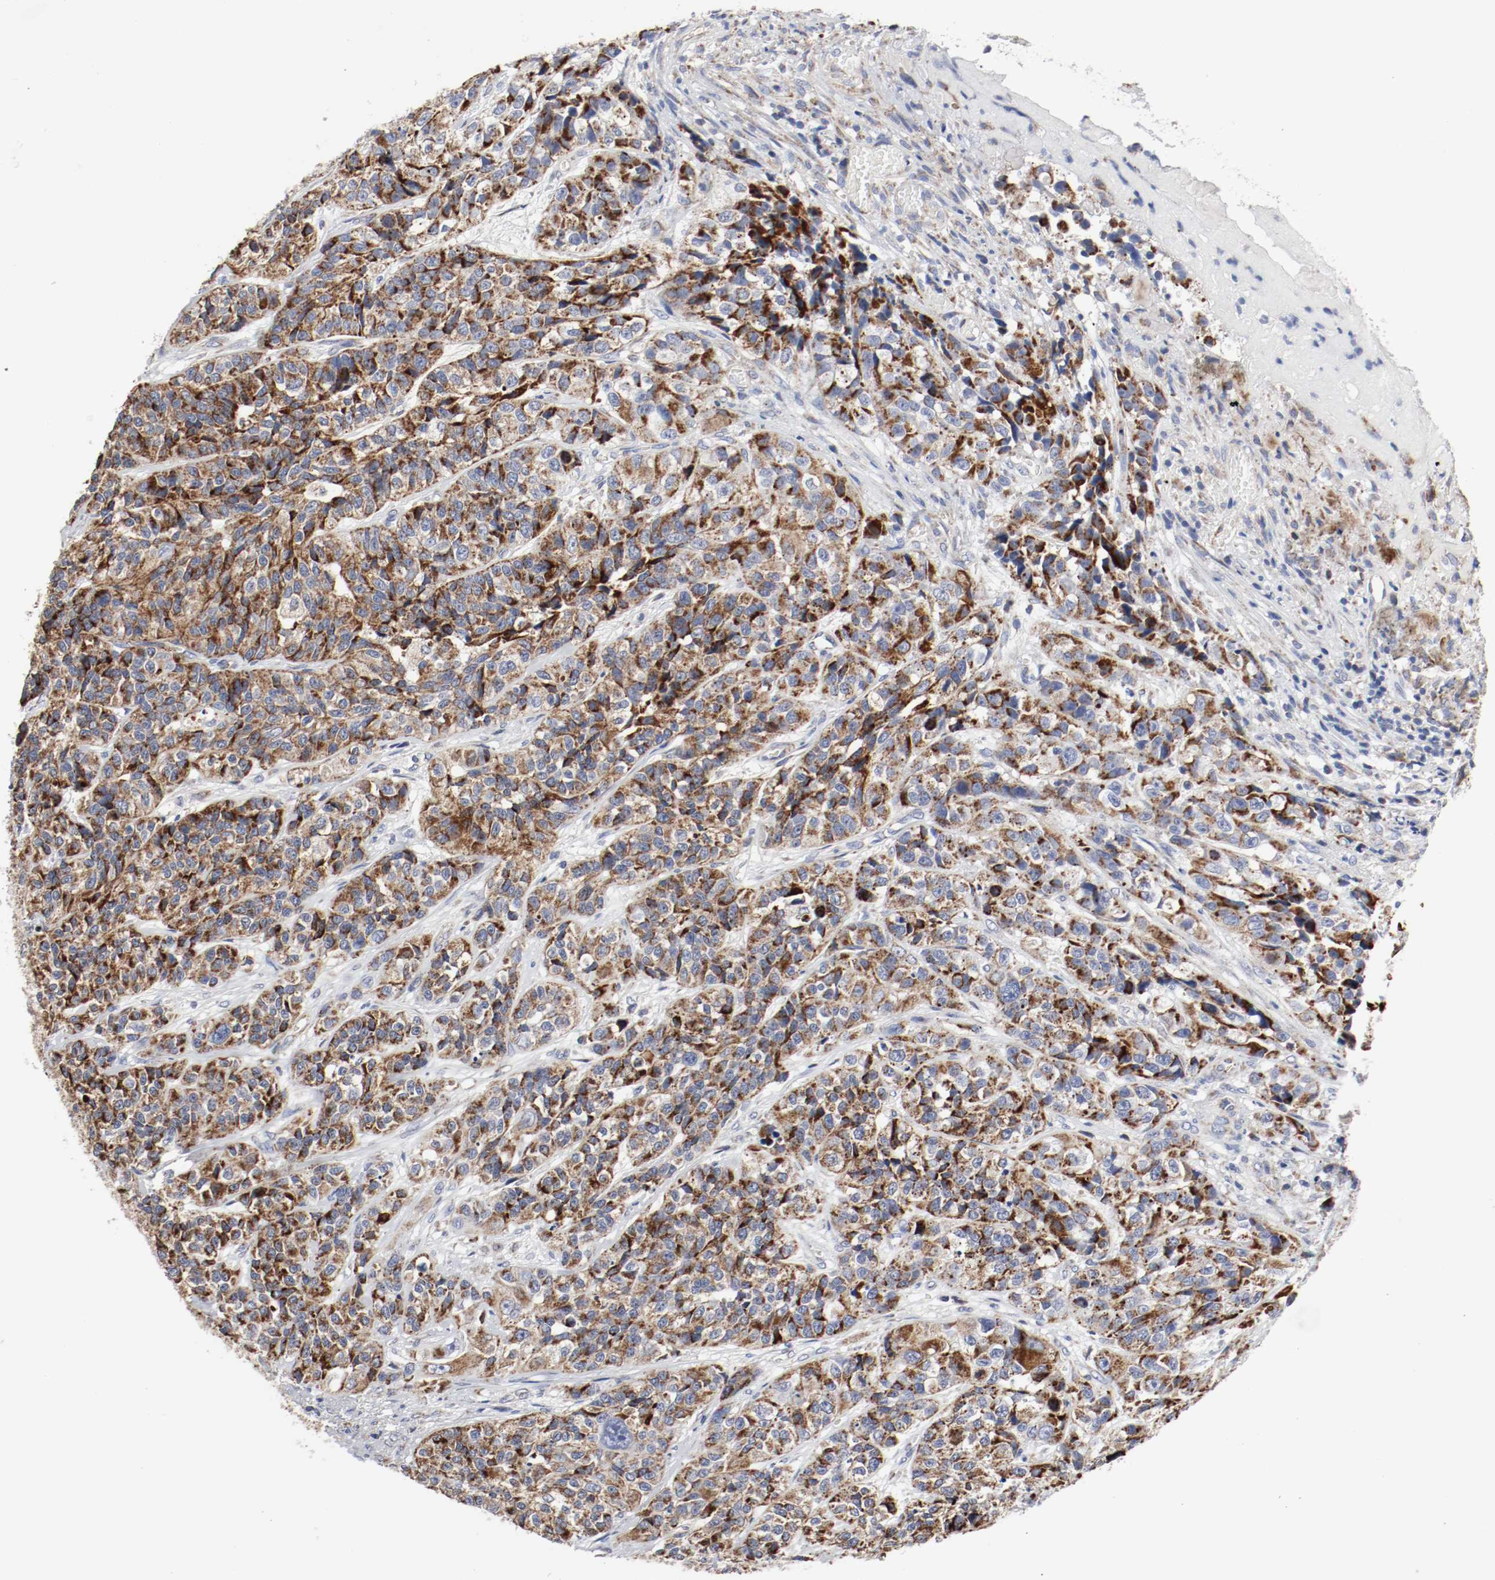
{"staining": {"intensity": "strong", "quantity": ">75%", "location": "cytoplasmic/membranous"}, "tissue": "urothelial cancer", "cell_type": "Tumor cells", "image_type": "cancer", "snomed": [{"axis": "morphology", "description": "Urothelial carcinoma, High grade"}, {"axis": "topography", "description": "Urinary bladder"}], "caption": "Strong cytoplasmic/membranous protein expression is appreciated in approximately >75% of tumor cells in urothelial cancer.", "gene": "AFG3L2", "patient": {"sex": "female", "age": 81}}